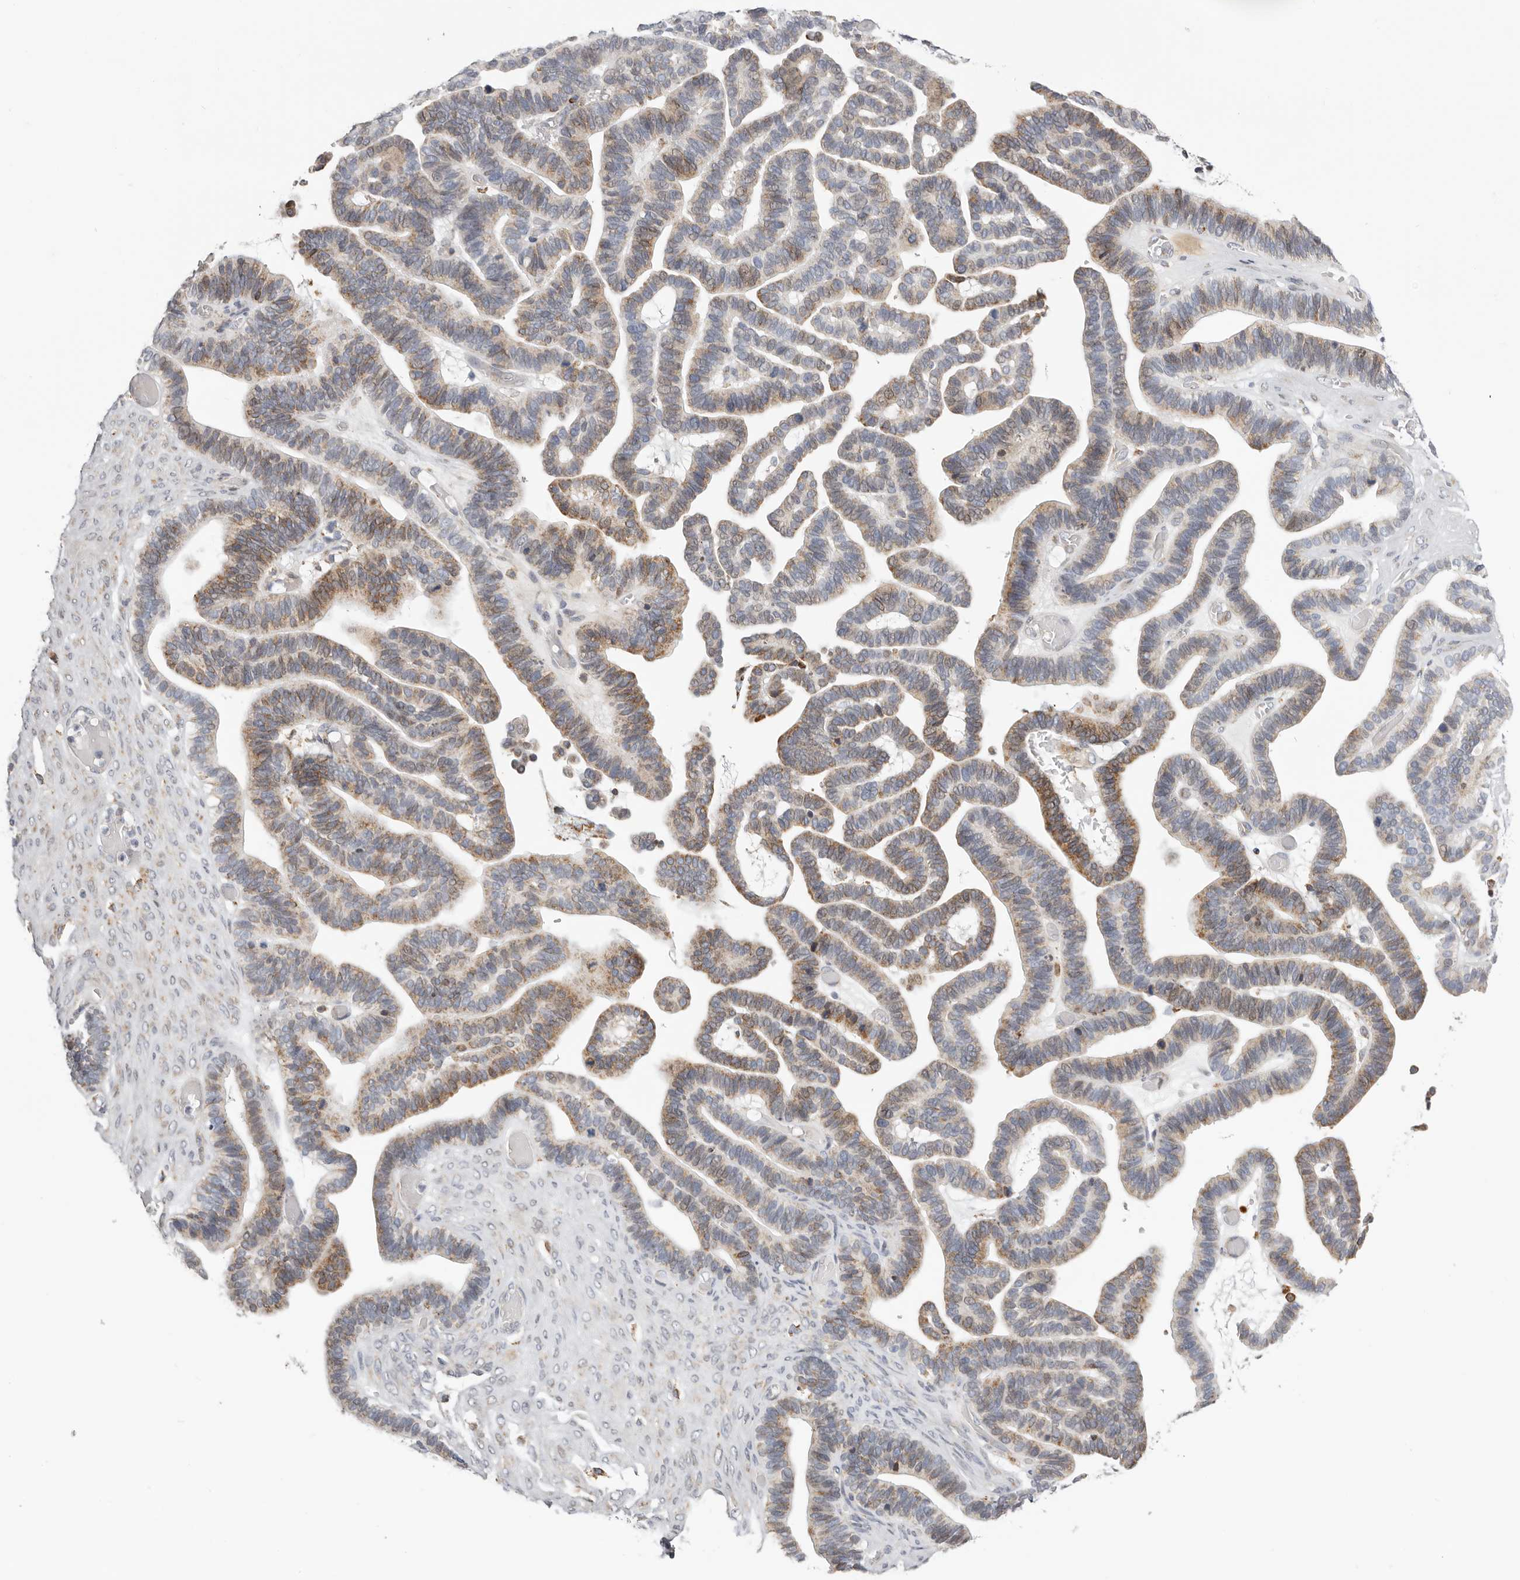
{"staining": {"intensity": "moderate", "quantity": "25%-75%", "location": "cytoplasmic/membranous"}, "tissue": "ovarian cancer", "cell_type": "Tumor cells", "image_type": "cancer", "snomed": [{"axis": "morphology", "description": "Cystadenocarcinoma, serous, NOS"}, {"axis": "topography", "description": "Ovary"}], "caption": "Ovarian cancer (serous cystadenocarcinoma) stained with DAB (3,3'-diaminobenzidine) IHC exhibits medium levels of moderate cytoplasmic/membranous staining in approximately 25%-75% of tumor cells. (Stains: DAB in brown, nuclei in blue, Microscopy: brightfield microscopy at high magnification).", "gene": "IL32", "patient": {"sex": "female", "age": 56}}